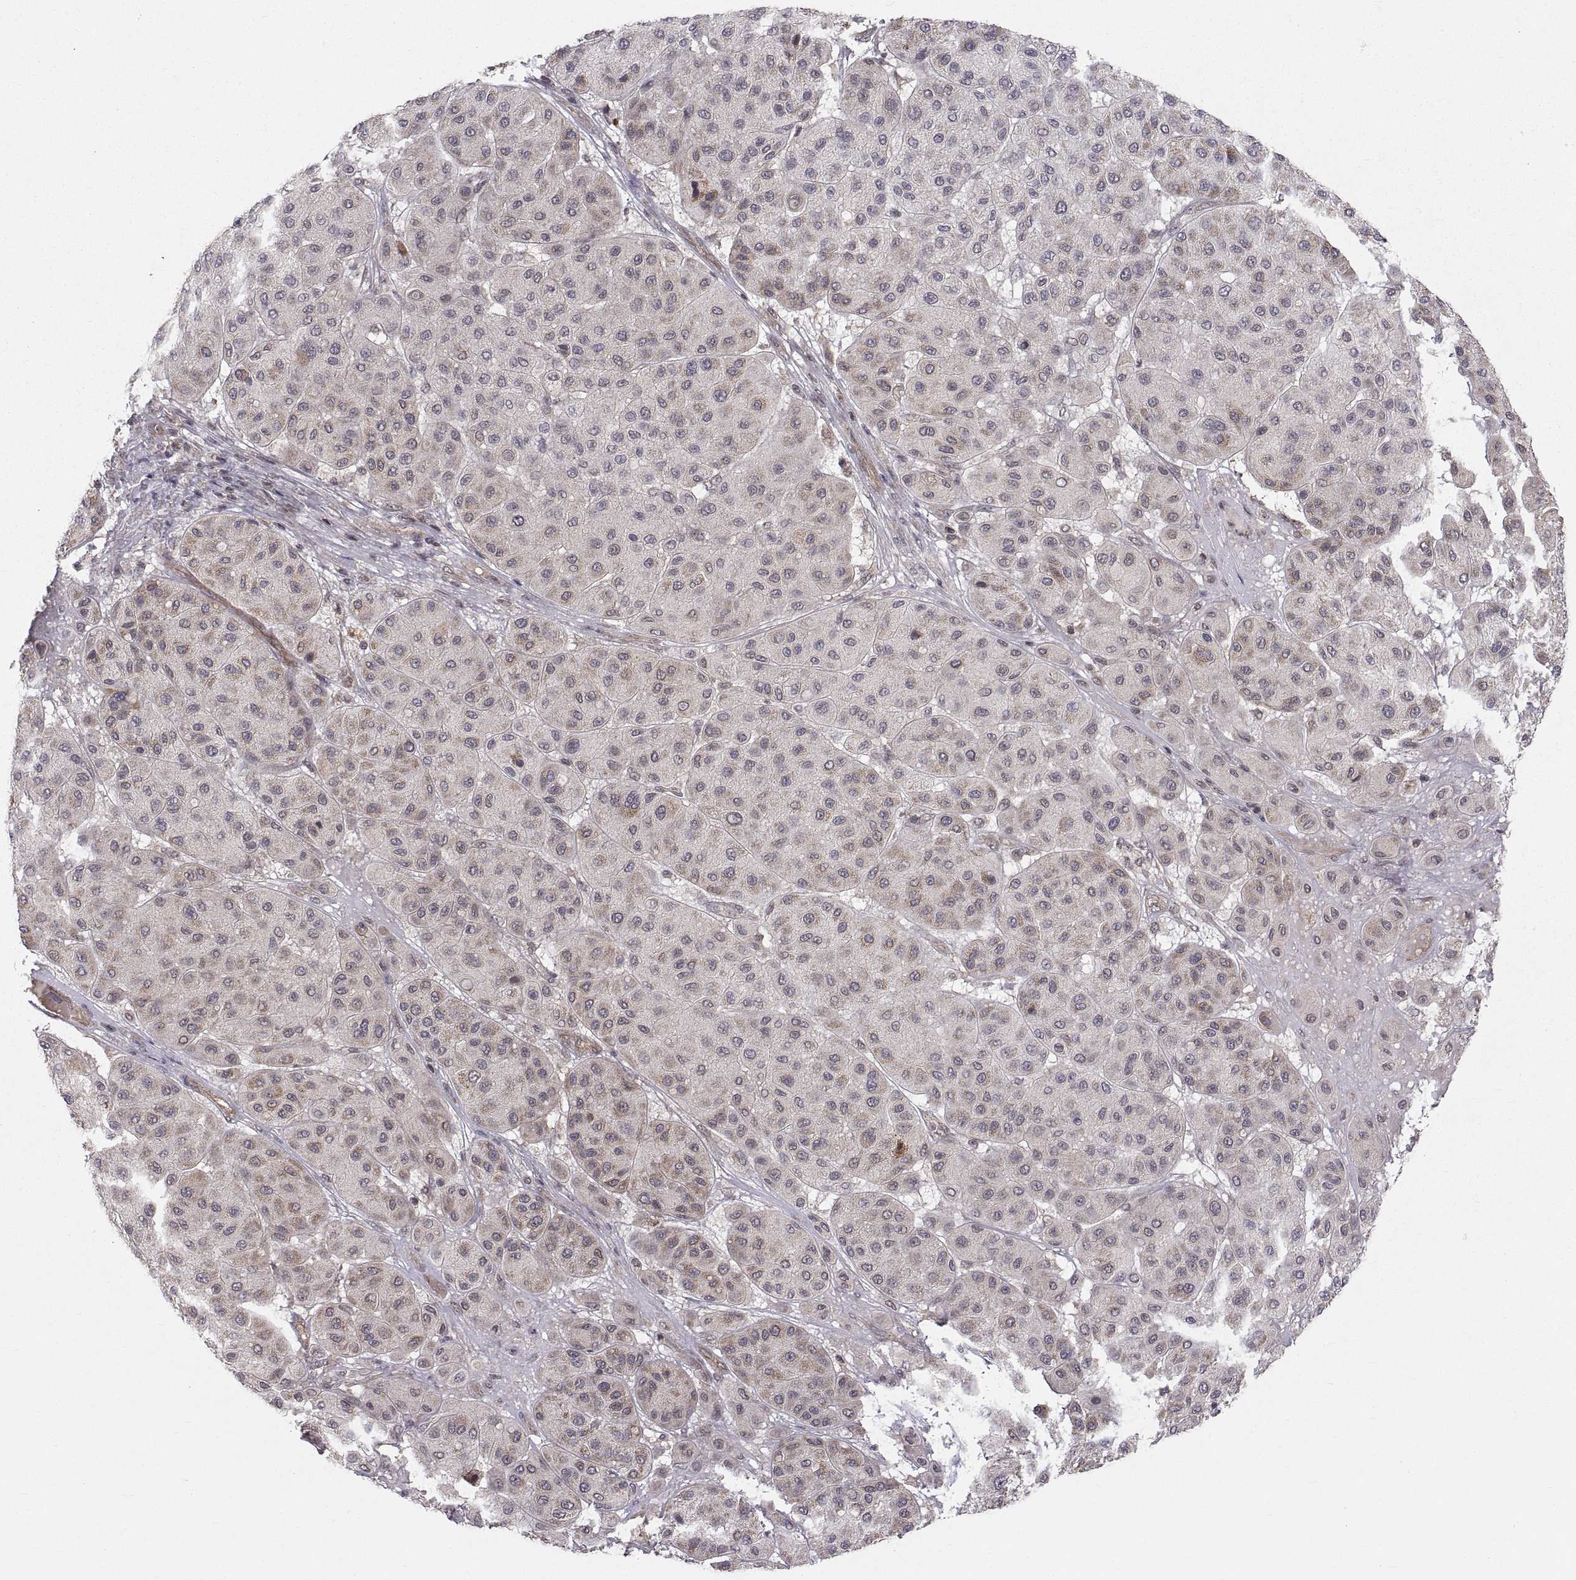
{"staining": {"intensity": "weak", "quantity": "25%-75%", "location": "cytoplasmic/membranous"}, "tissue": "melanoma", "cell_type": "Tumor cells", "image_type": "cancer", "snomed": [{"axis": "morphology", "description": "Malignant melanoma, Metastatic site"}, {"axis": "topography", "description": "Smooth muscle"}], "caption": "There is low levels of weak cytoplasmic/membranous positivity in tumor cells of malignant melanoma (metastatic site), as demonstrated by immunohistochemical staining (brown color).", "gene": "ABL2", "patient": {"sex": "male", "age": 41}}